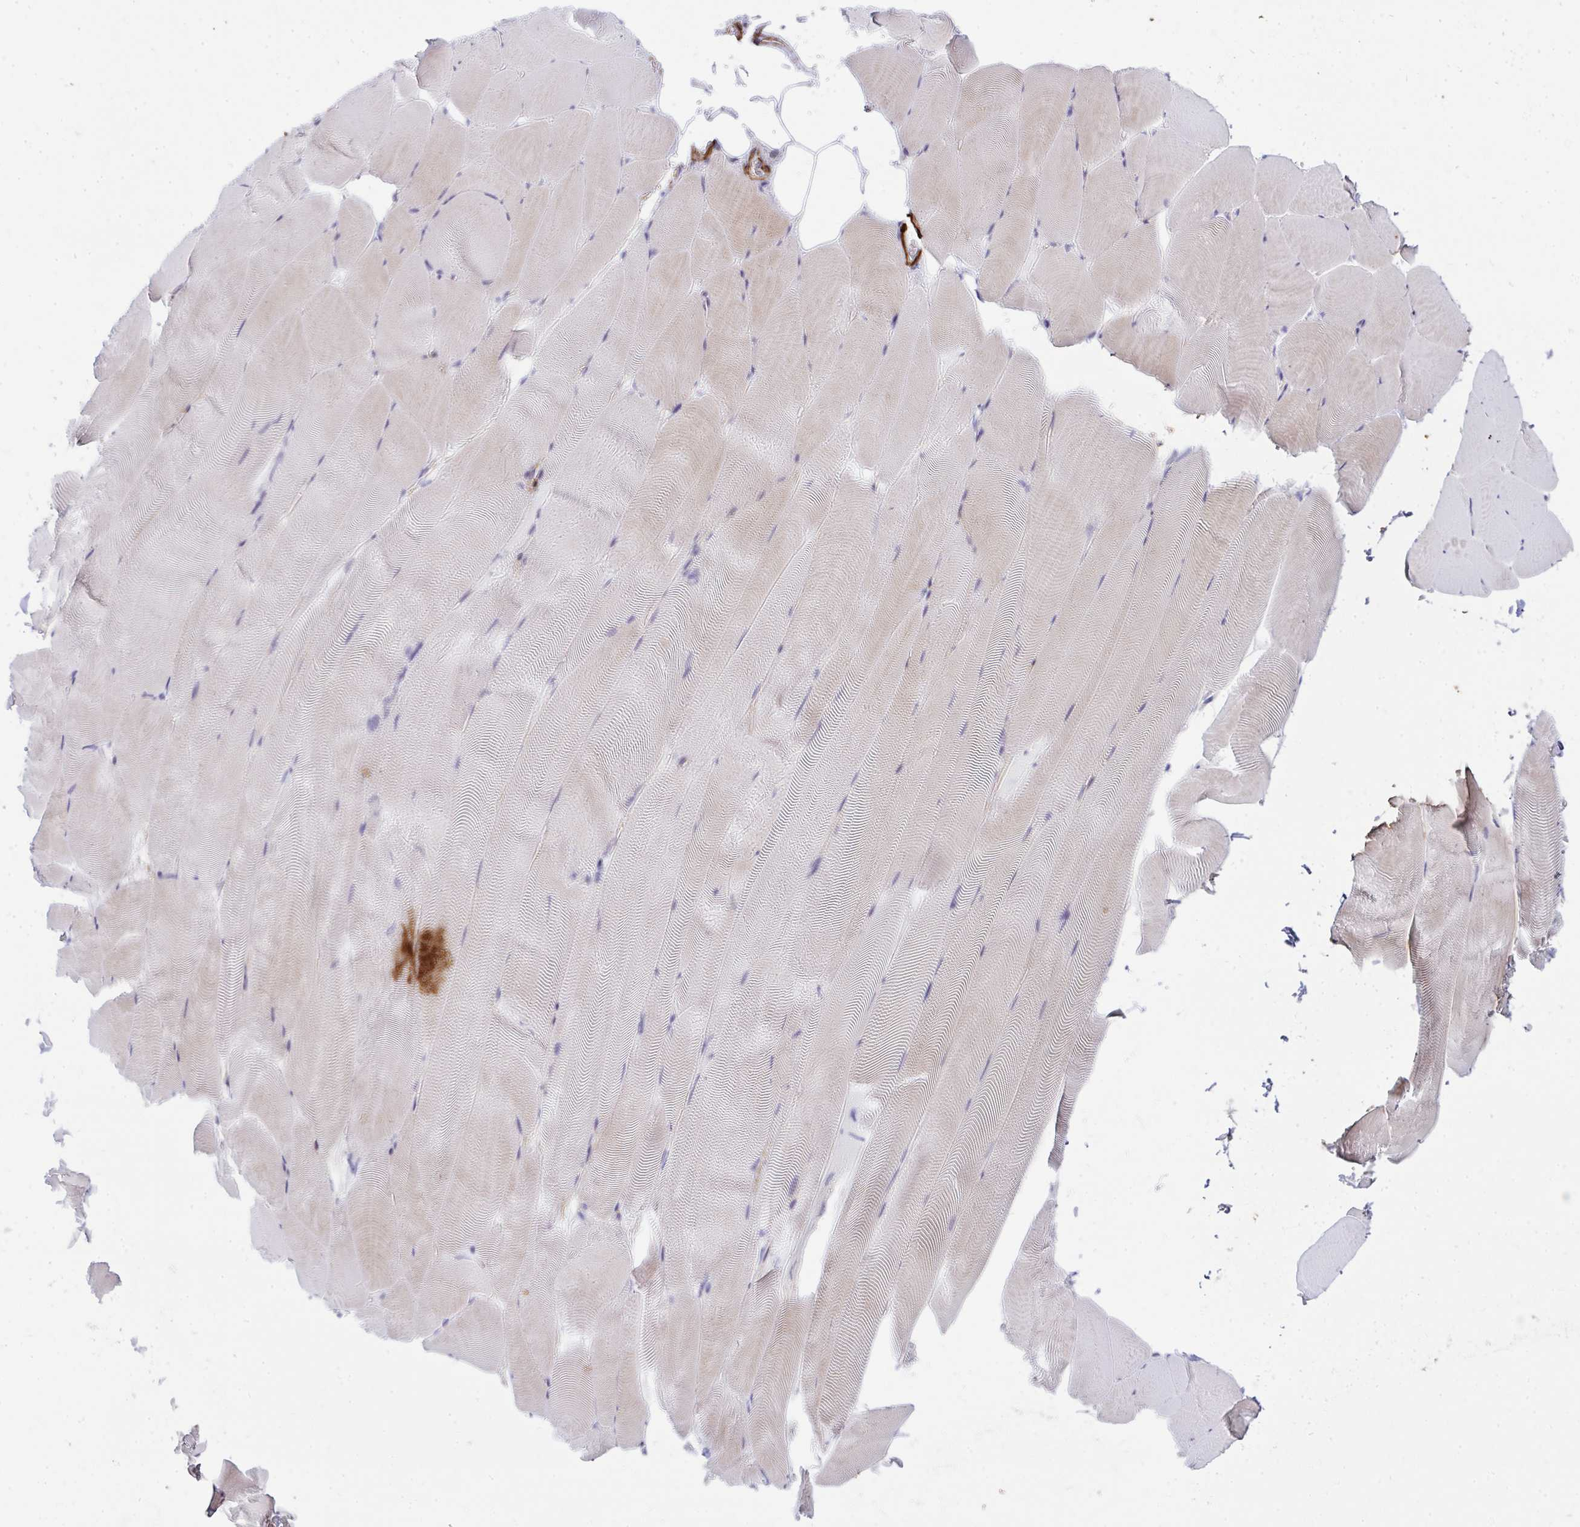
{"staining": {"intensity": "negative", "quantity": "none", "location": "none"}, "tissue": "skeletal muscle", "cell_type": "Myocytes", "image_type": "normal", "snomed": [{"axis": "morphology", "description": "Normal tissue, NOS"}, {"axis": "topography", "description": "Skeletal muscle"}], "caption": "This is an immunohistochemistry (IHC) photomicrograph of unremarkable skeletal muscle. There is no expression in myocytes.", "gene": "GINS2", "patient": {"sex": "female", "age": 64}}